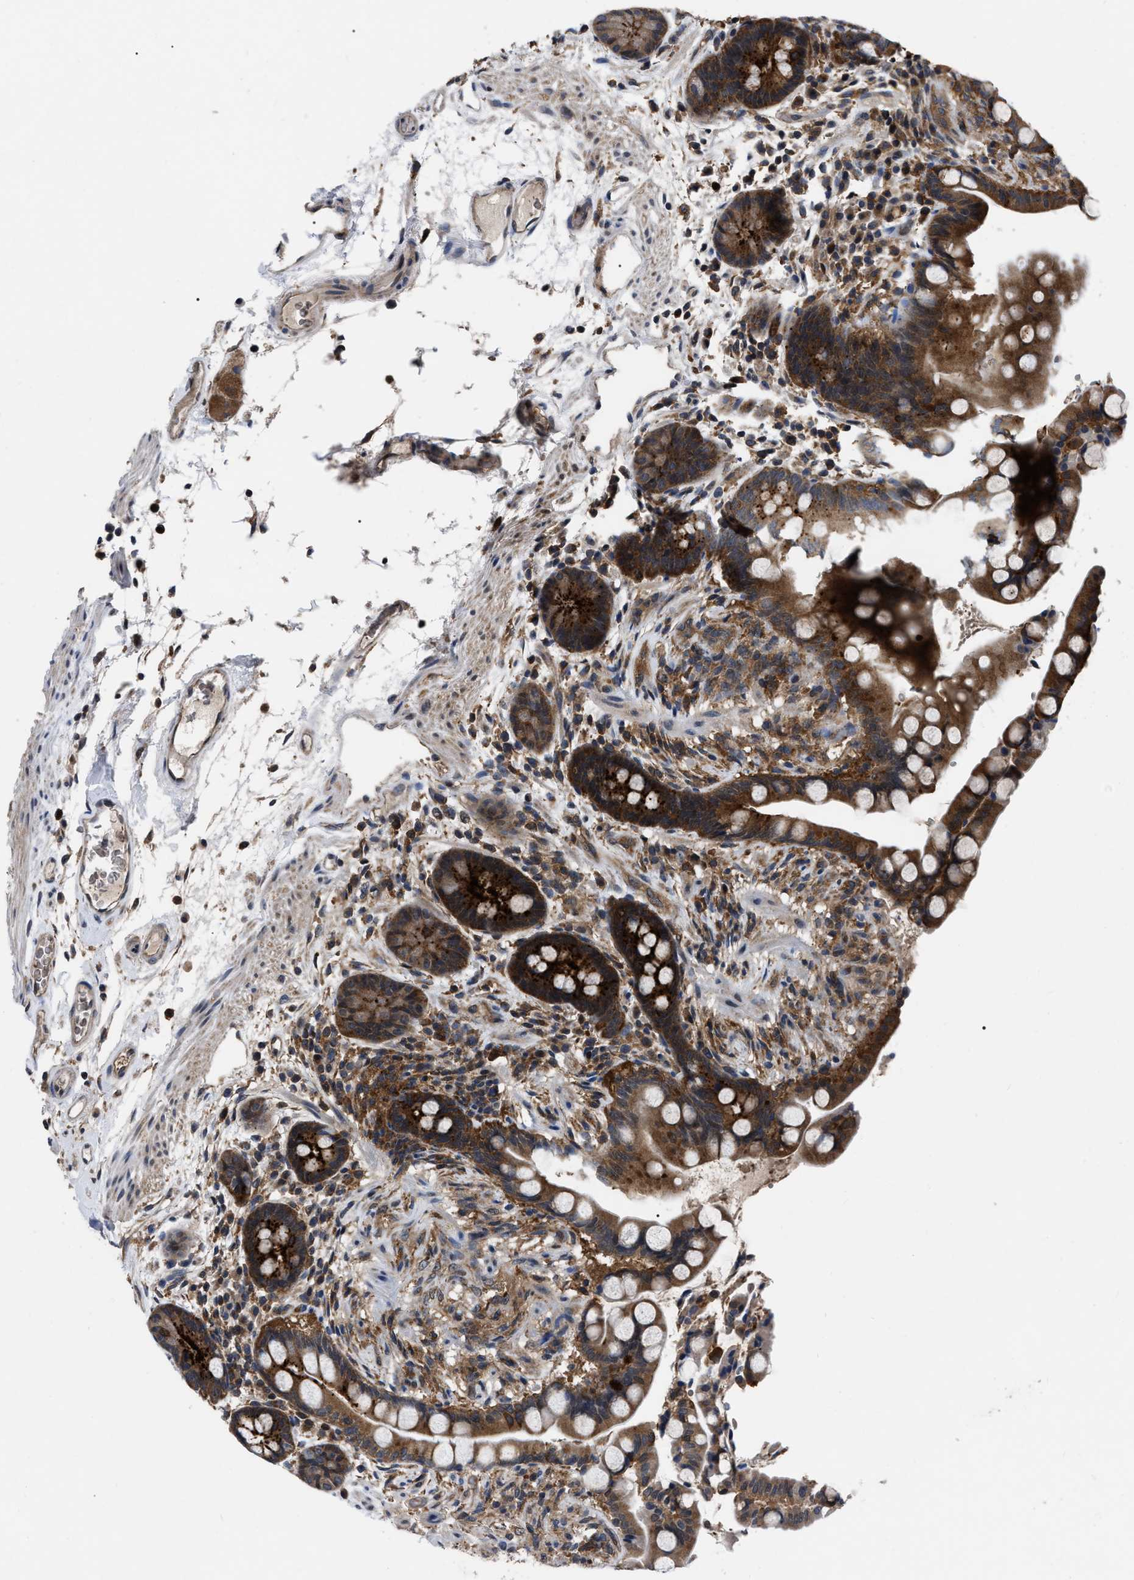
{"staining": {"intensity": "moderate", "quantity": ">75%", "location": "cytoplasmic/membranous"}, "tissue": "colon", "cell_type": "Endothelial cells", "image_type": "normal", "snomed": [{"axis": "morphology", "description": "Normal tissue, NOS"}, {"axis": "topography", "description": "Colon"}], "caption": "Immunohistochemistry (IHC) histopathology image of unremarkable colon: colon stained using immunohistochemistry exhibits medium levels of moderate protein expression localized specifically in the cytoplasmic/membranous of endothelial cells, appearing as a cytoplasmic/membranous brown color.", "gene": "GET4", "patient": {"sex": "male", "age": 73}}